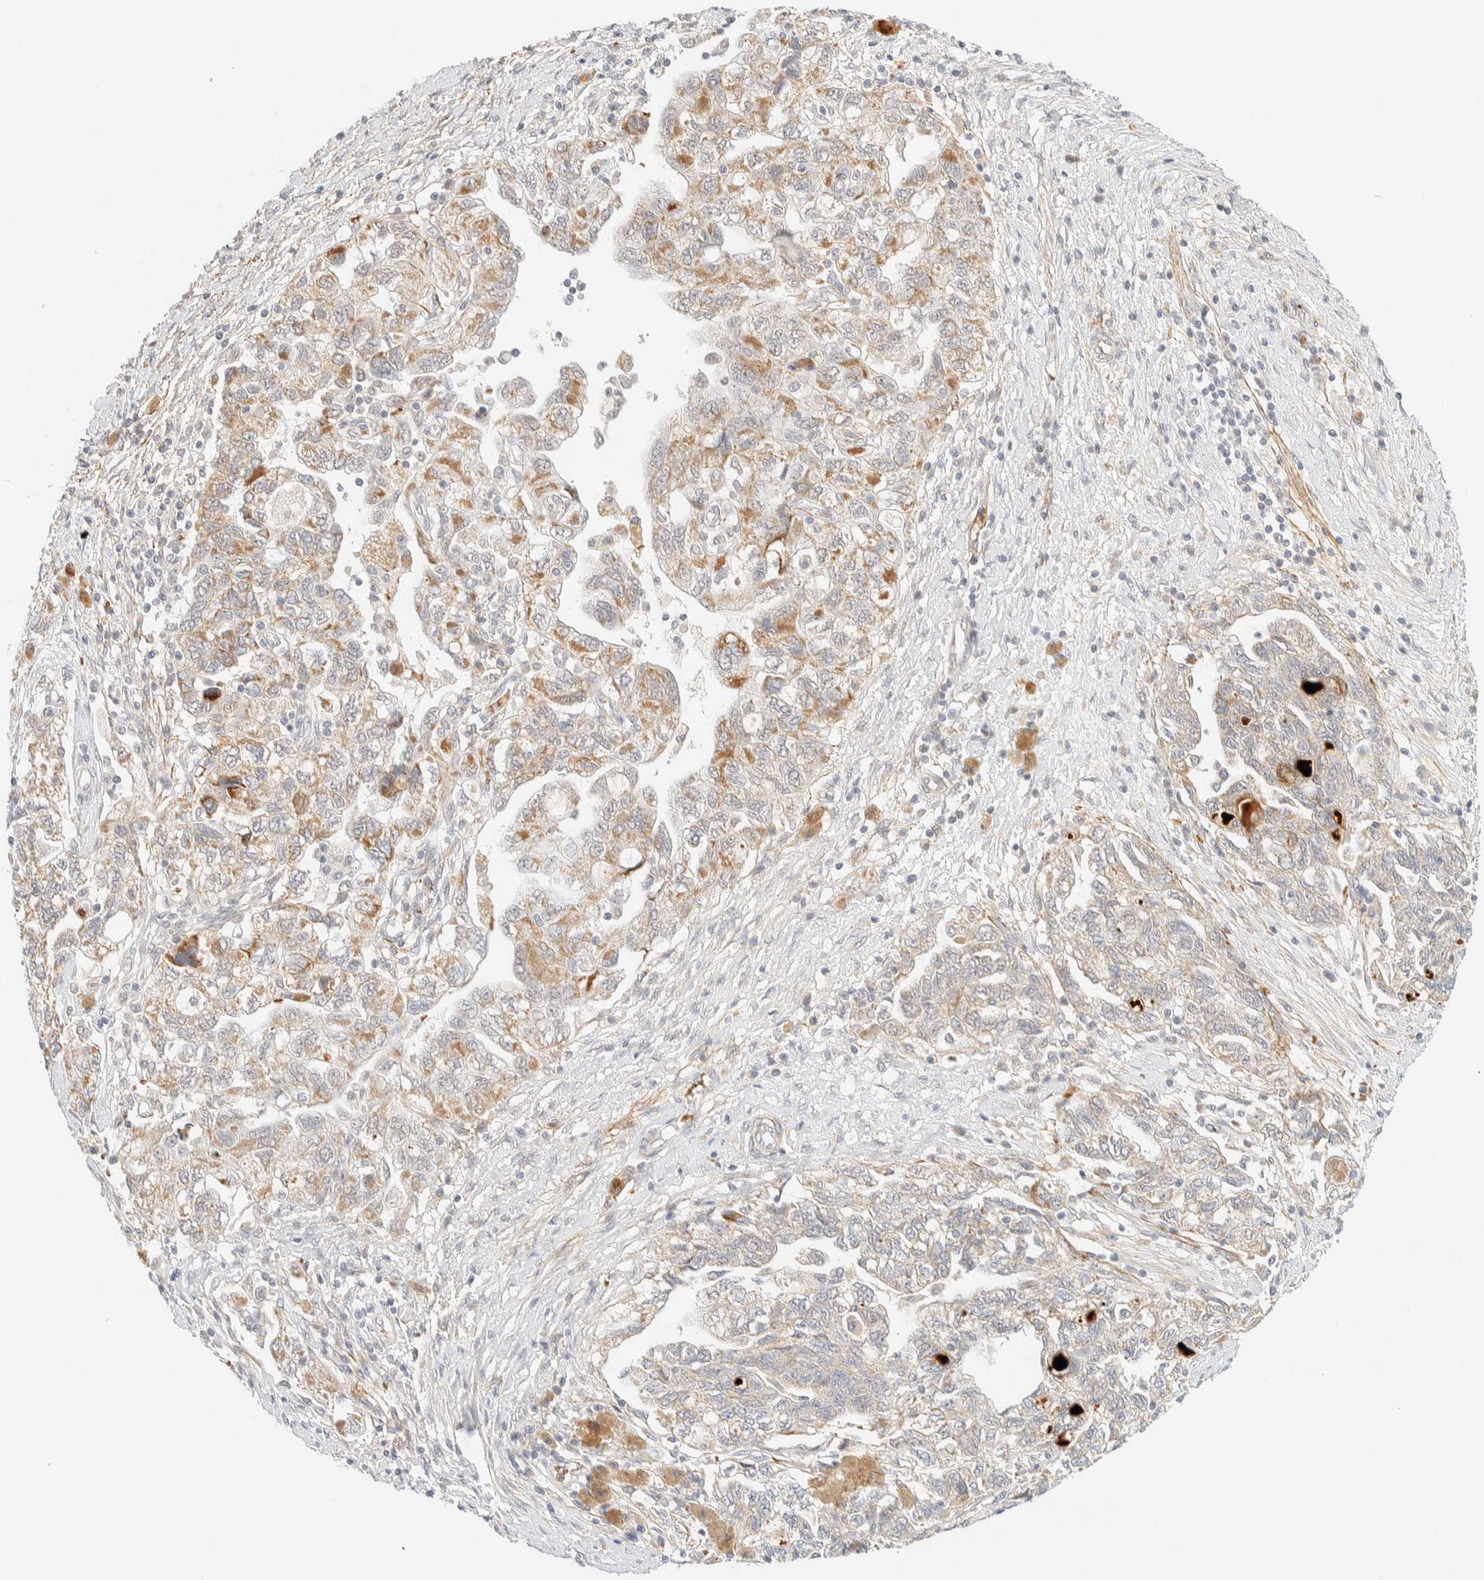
{"staining": {"intensity": "weak", "quantity": ">75%", "location": "cytoplasmic/membranous"}, "tissue": "ovarian cancer", "cell_type": "Tumor cells", "image_type": "cancer", "snomed": [{"axis": "morphology", "description": "Carcinoma, NOS"}, {"axis": "morphology", "description": "Cystadenocarcinoma, serous, NOS"}, {"axis": "topography", "description": "Ovary"}], "caption": "Ovarian cancer (serous cystadenocarcinoma) tissue exhibits weak cytoplasmic/membranous positivity in approximately >75% of tumor cells, visualized by immunohistochemistry.", "gene": "TNK1", "patient": {"sex": "female", "age": 69}}